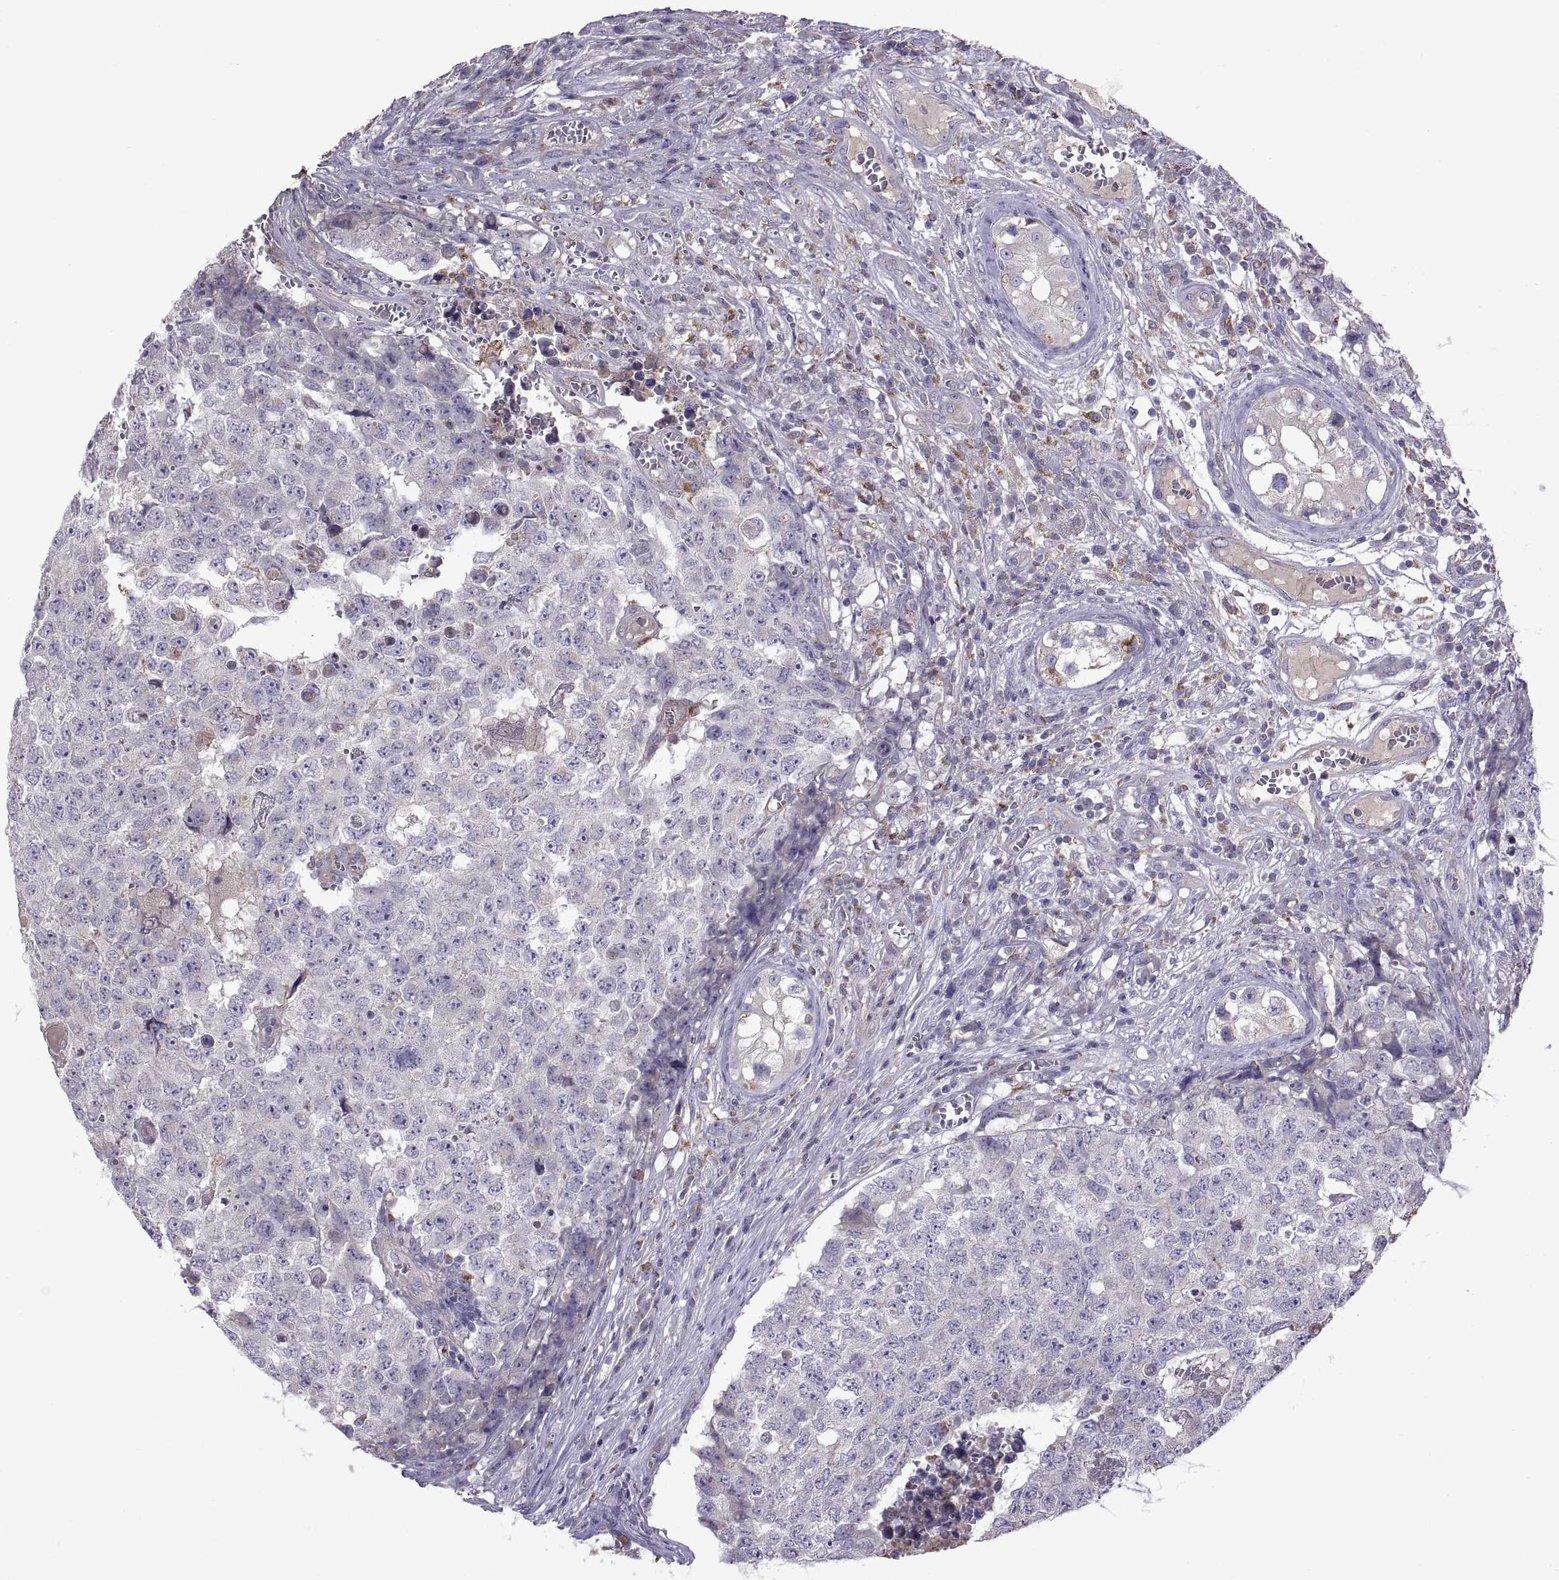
{"staining": {"intensity": "negative", "quantity": "none", "location": "none"}, "tissue": "testis cancer", "cell_type": "Tumor cells", "image_type": "cancer", "snomed": [{"axis": "morphology", "description": "Carcinoma, Embryonal, NOS"}, {"axis": "topography", "description": "Testis"}], "caption": "Testis cancer was stained to show a protein in brown. There is no significant positivity in tumor cells. (Immunohistochemistry, brightfield microscopy, high magnification).", "gene": "ARSL", "patient": {"sex": "male", "age": 23}}